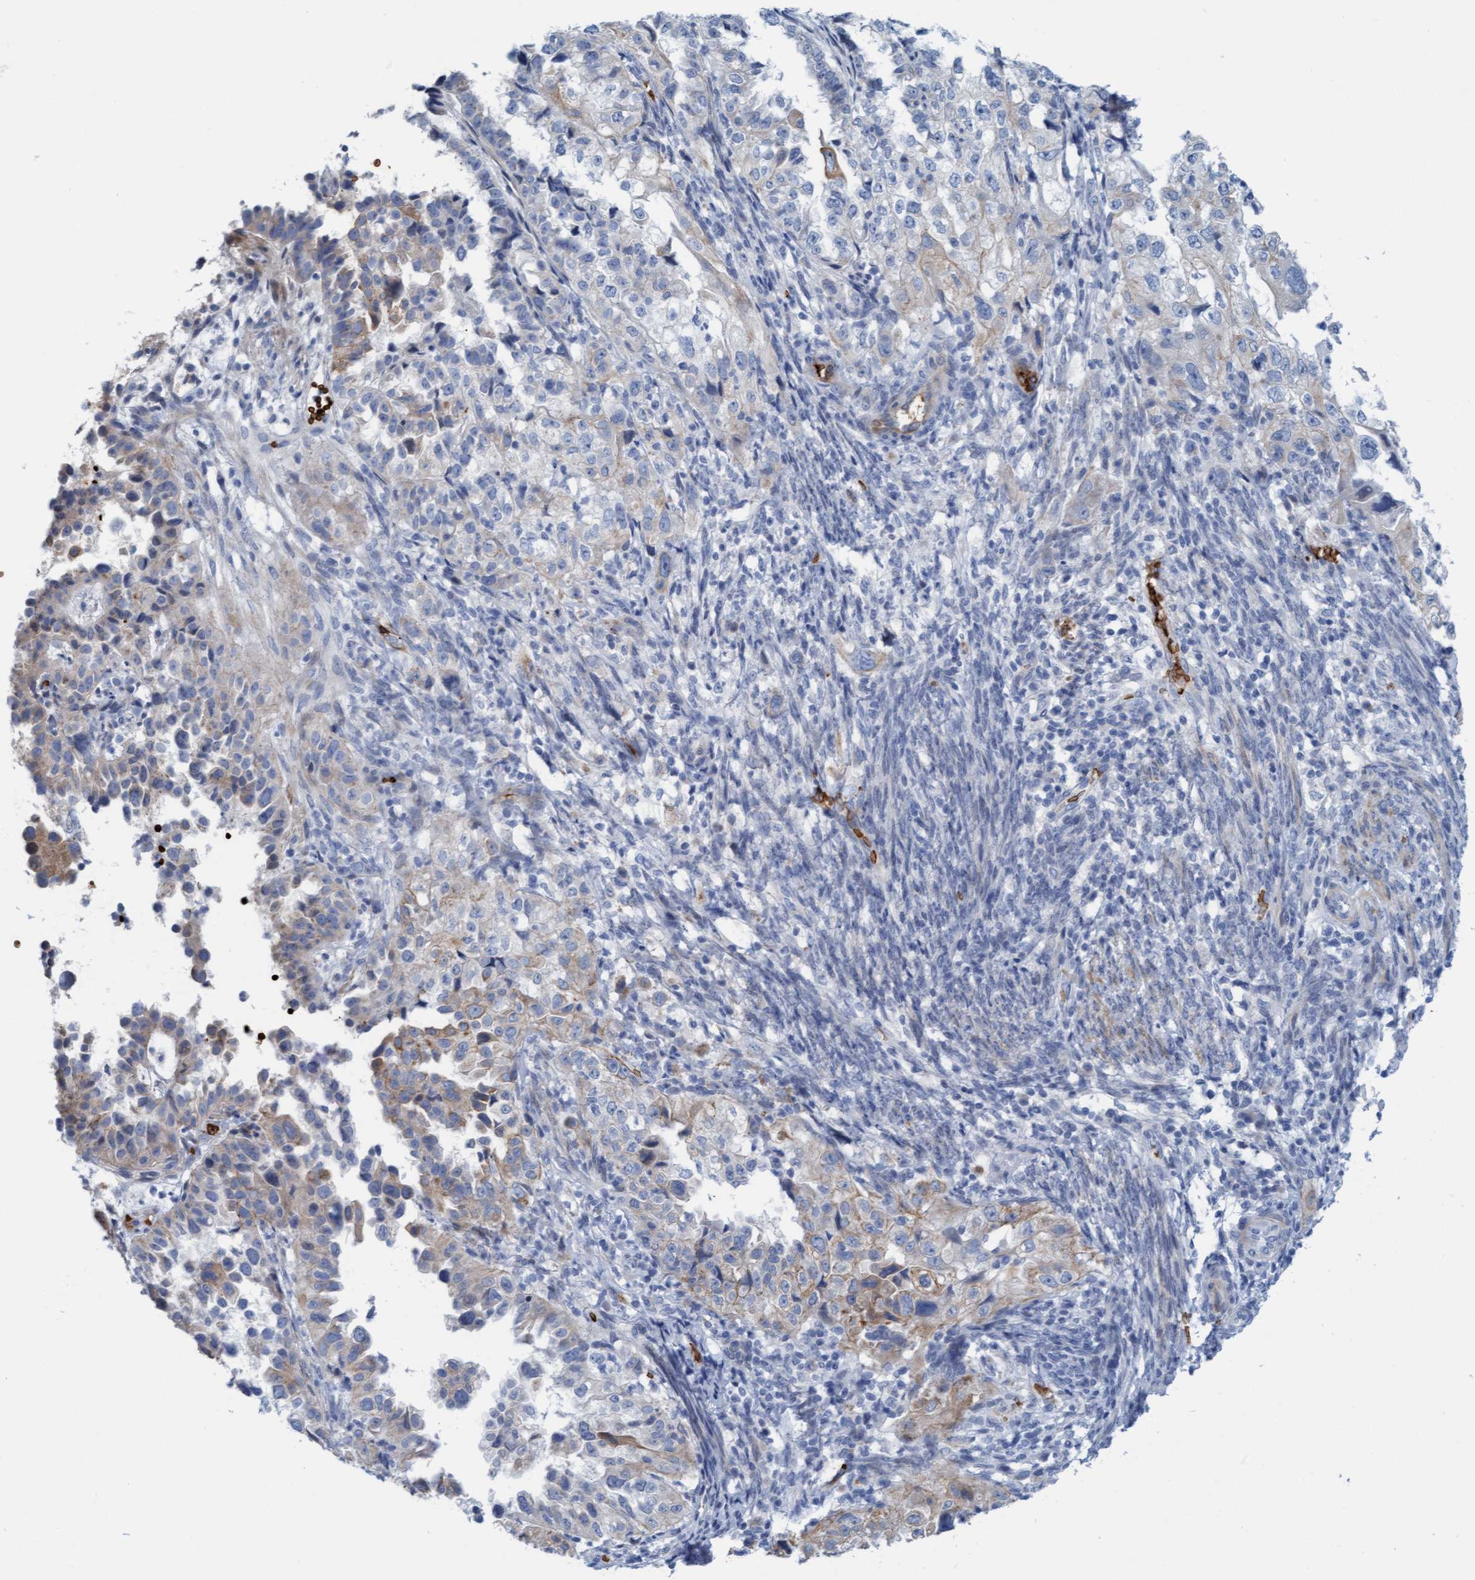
{"staining": {"intensity": "moderate", "quantity": "<25%", "location": "cytoplasmic/membranous"}, "tissue": "endometrial cancer", "cell_type": "Tumor cells", "image_type": "cancer", "snomed": [{"axis": "morphology", "description": "Adenocarcinoma, NOS"}, {"axis": "topography", "description": "Endometrium"}], "caption": "Endometrial cancer was stained to show a protein in brown. There is low levels of moderate cytoplasmic/membranous expression in about <25% of tumor cells. (brown staining indicates protein expression, while blue staining denotes nuclei).", "gene": "P2RX5", "patient": {"sex": "female", "age": 85}}